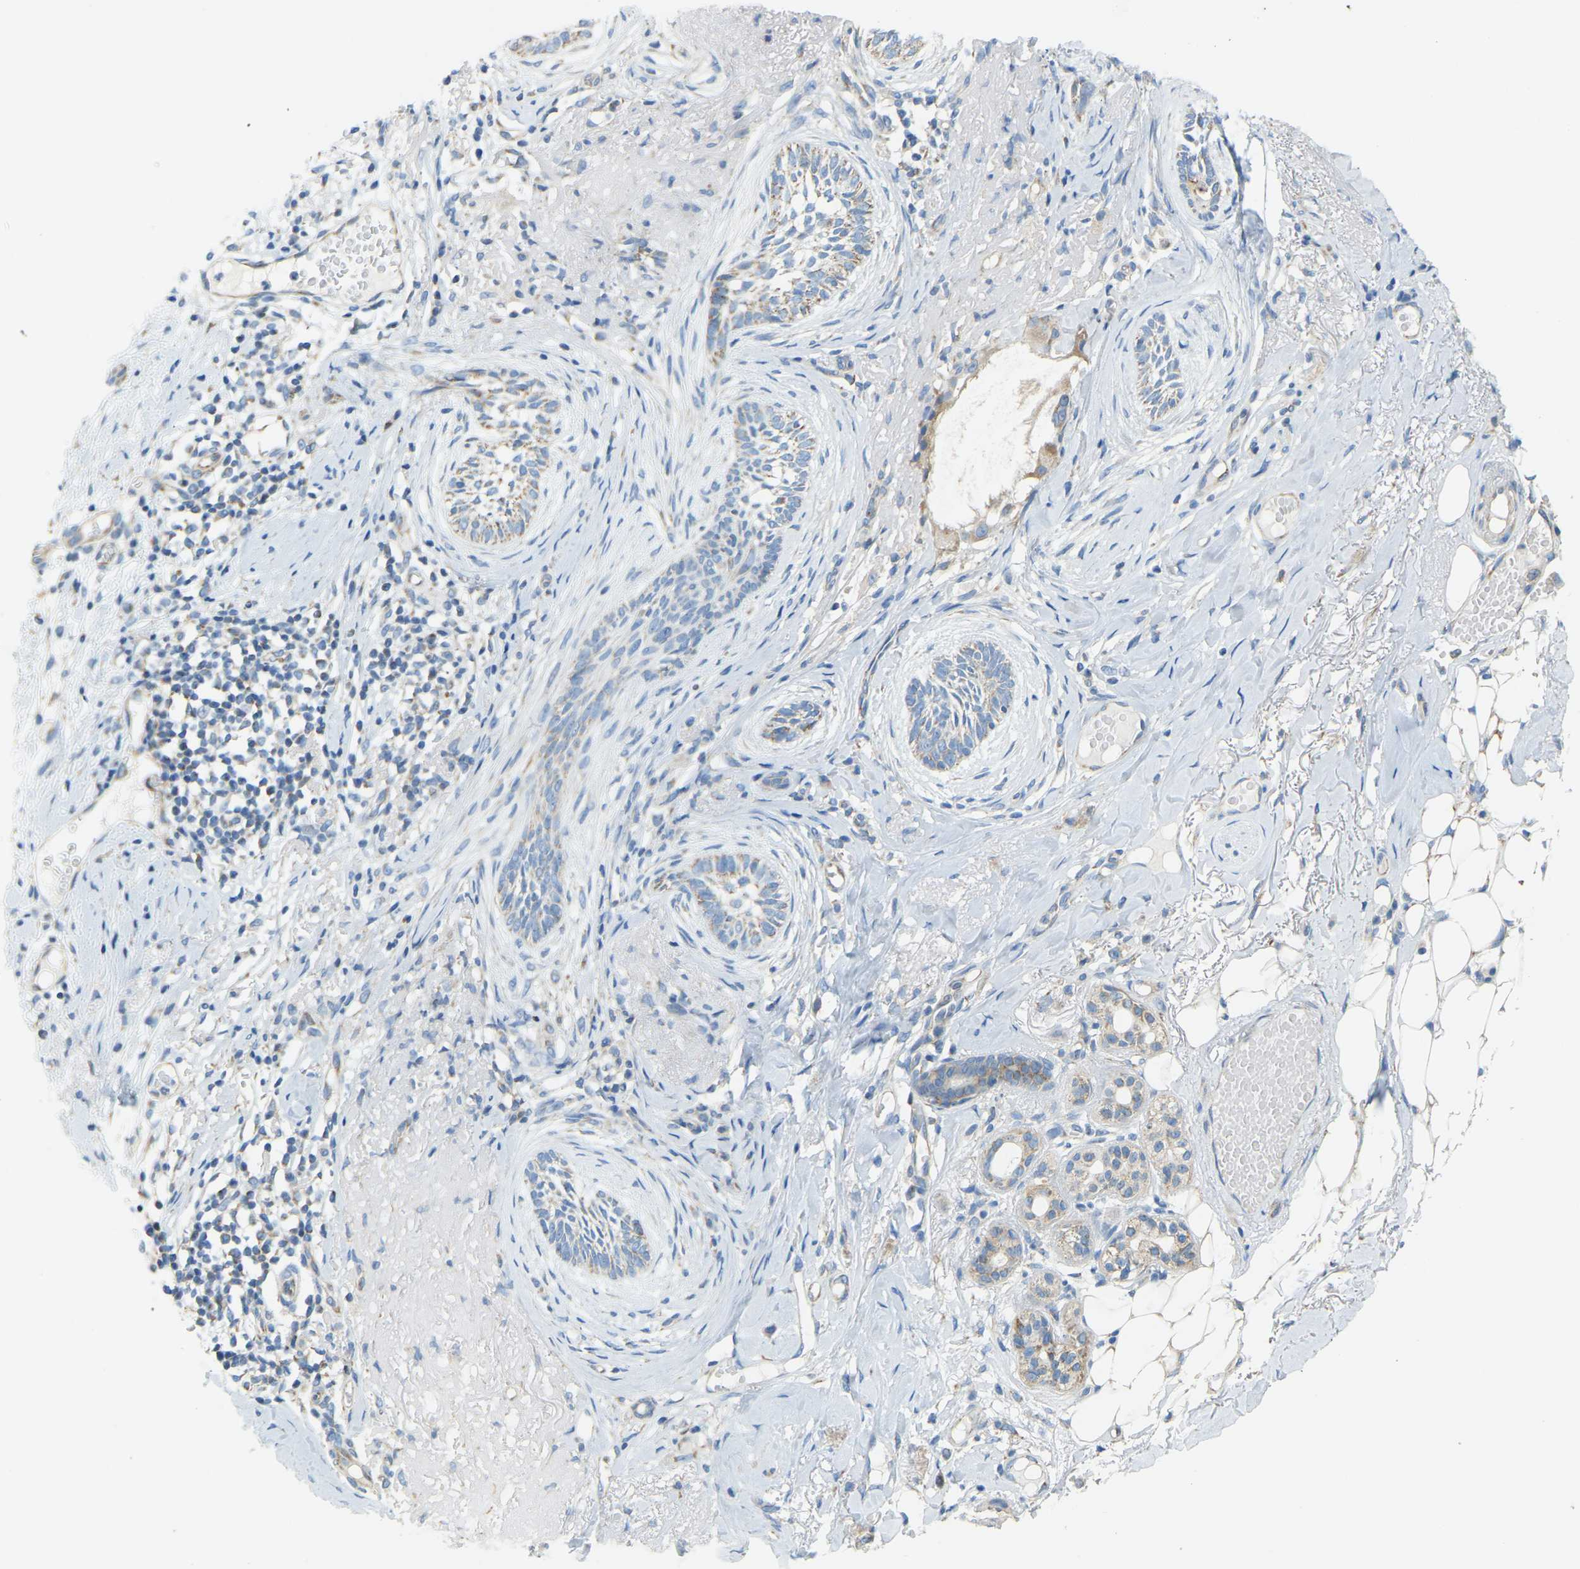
{"staining": {"intensity": "moderate", "quantity": "<25%", "location": "cytoplasmic/membranous"}, "tissue": "skin cancer", "cell_type": "Tumor cells", "image_type": "cancer", "snomed": [{"axis": "morphology", "description": "Basal cell carcinoma"}, {"axis": "topography", "description": "Skin"}], "caption": "Protein staining of skin basal cell carcinoma tissue shows moderate cytoplasmic/membranous positivity in approximately <25% of tumor cells.", "gene": "GDA", "patient": {"sex": "female", "age": 88}}